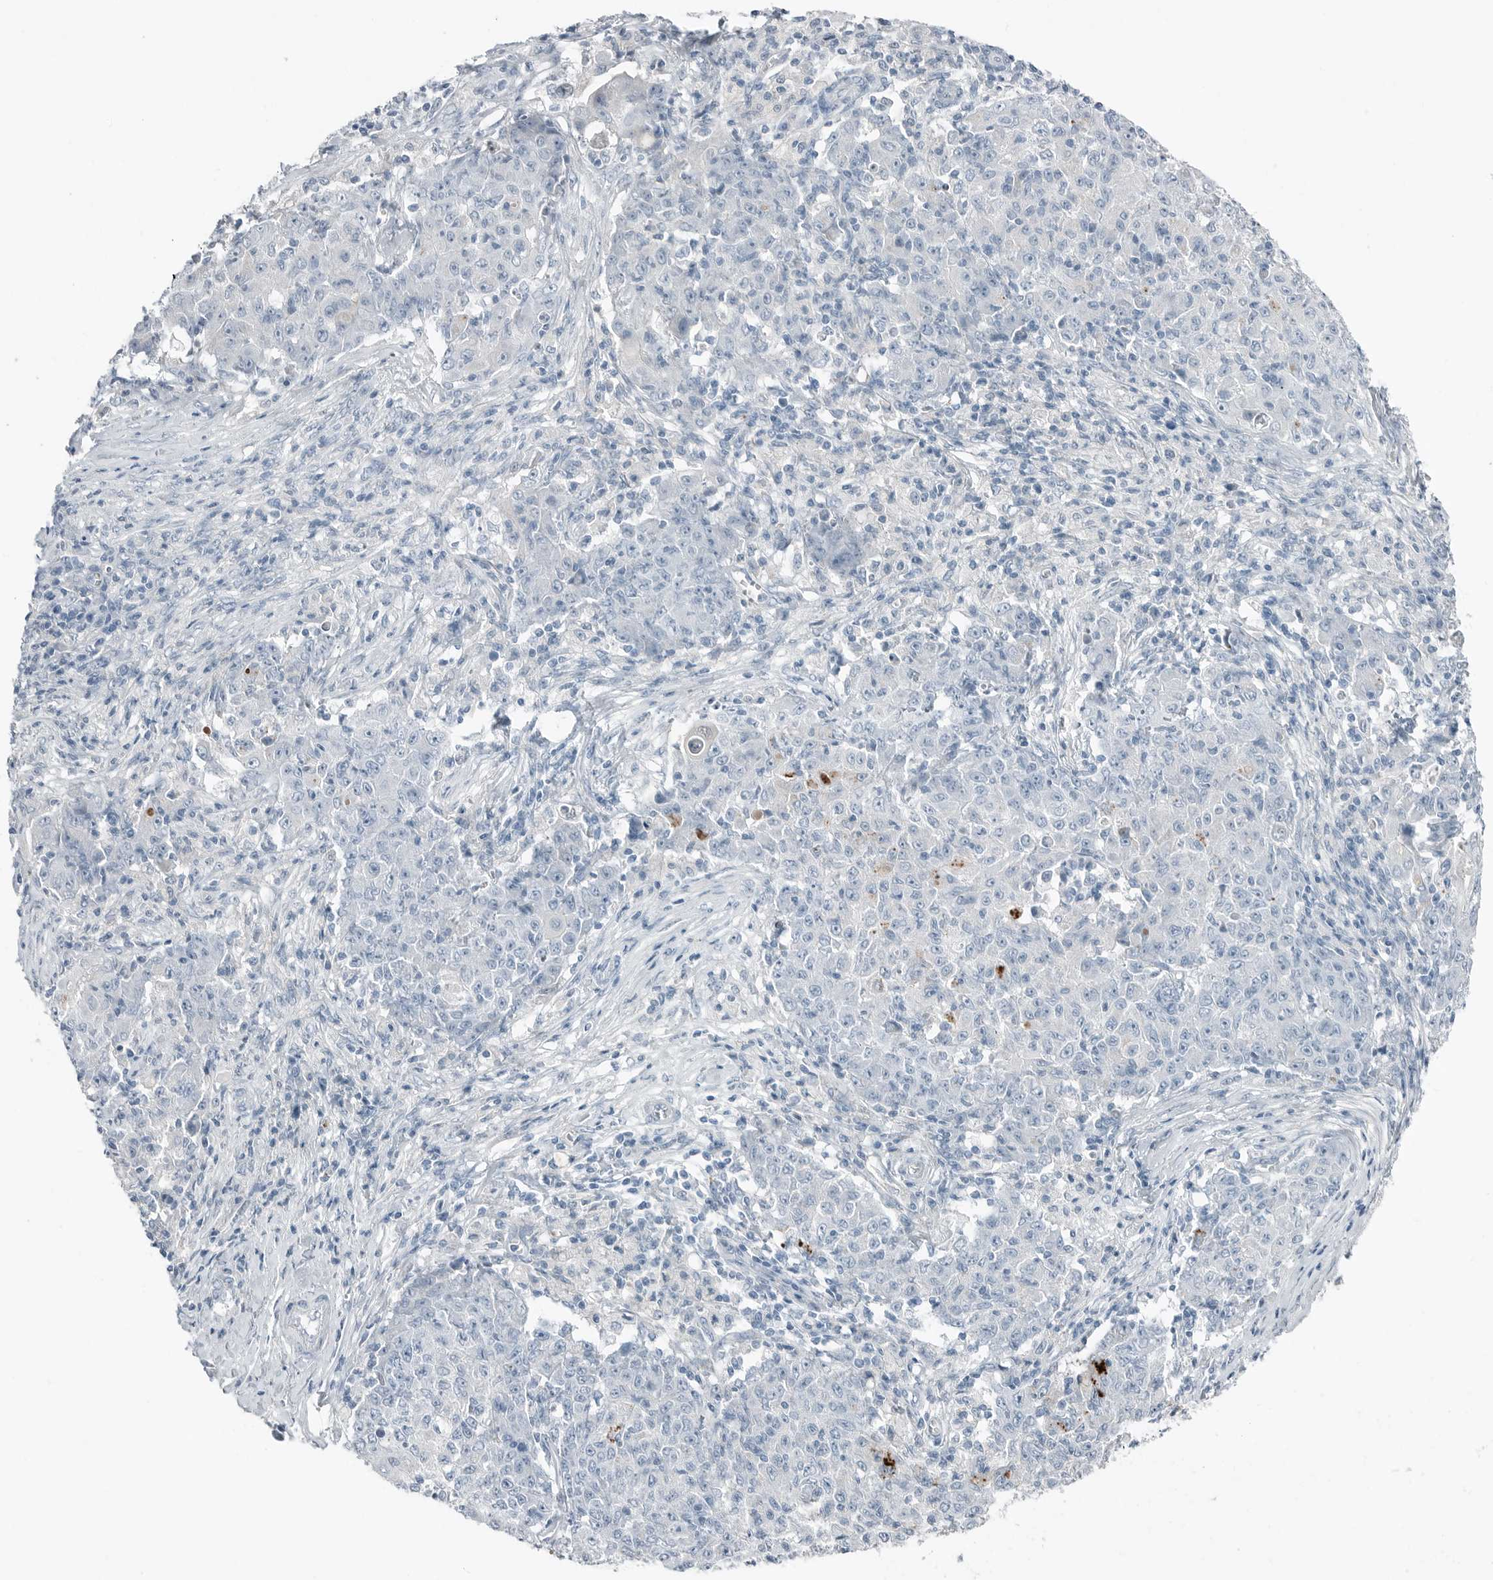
{"staining": {"intensity": "negative", "quantity": "none", "location": "none"}, "tissue": "ovarian cancer", "cell_type": "Tumor cells", "image_type": "cancer", "snomed": [{"axis": "morphology", "description": "Carcinoma, endometroid"}, {"axis": "topography", "description": "Ovary"}], "caption": "A histopathology image of ovarian endometroid carcinoma stained for a protein reveals no brown staining in tumor cells.", "gene": "SERPINB7", "patient": {"sex": "female", "age": 42}}